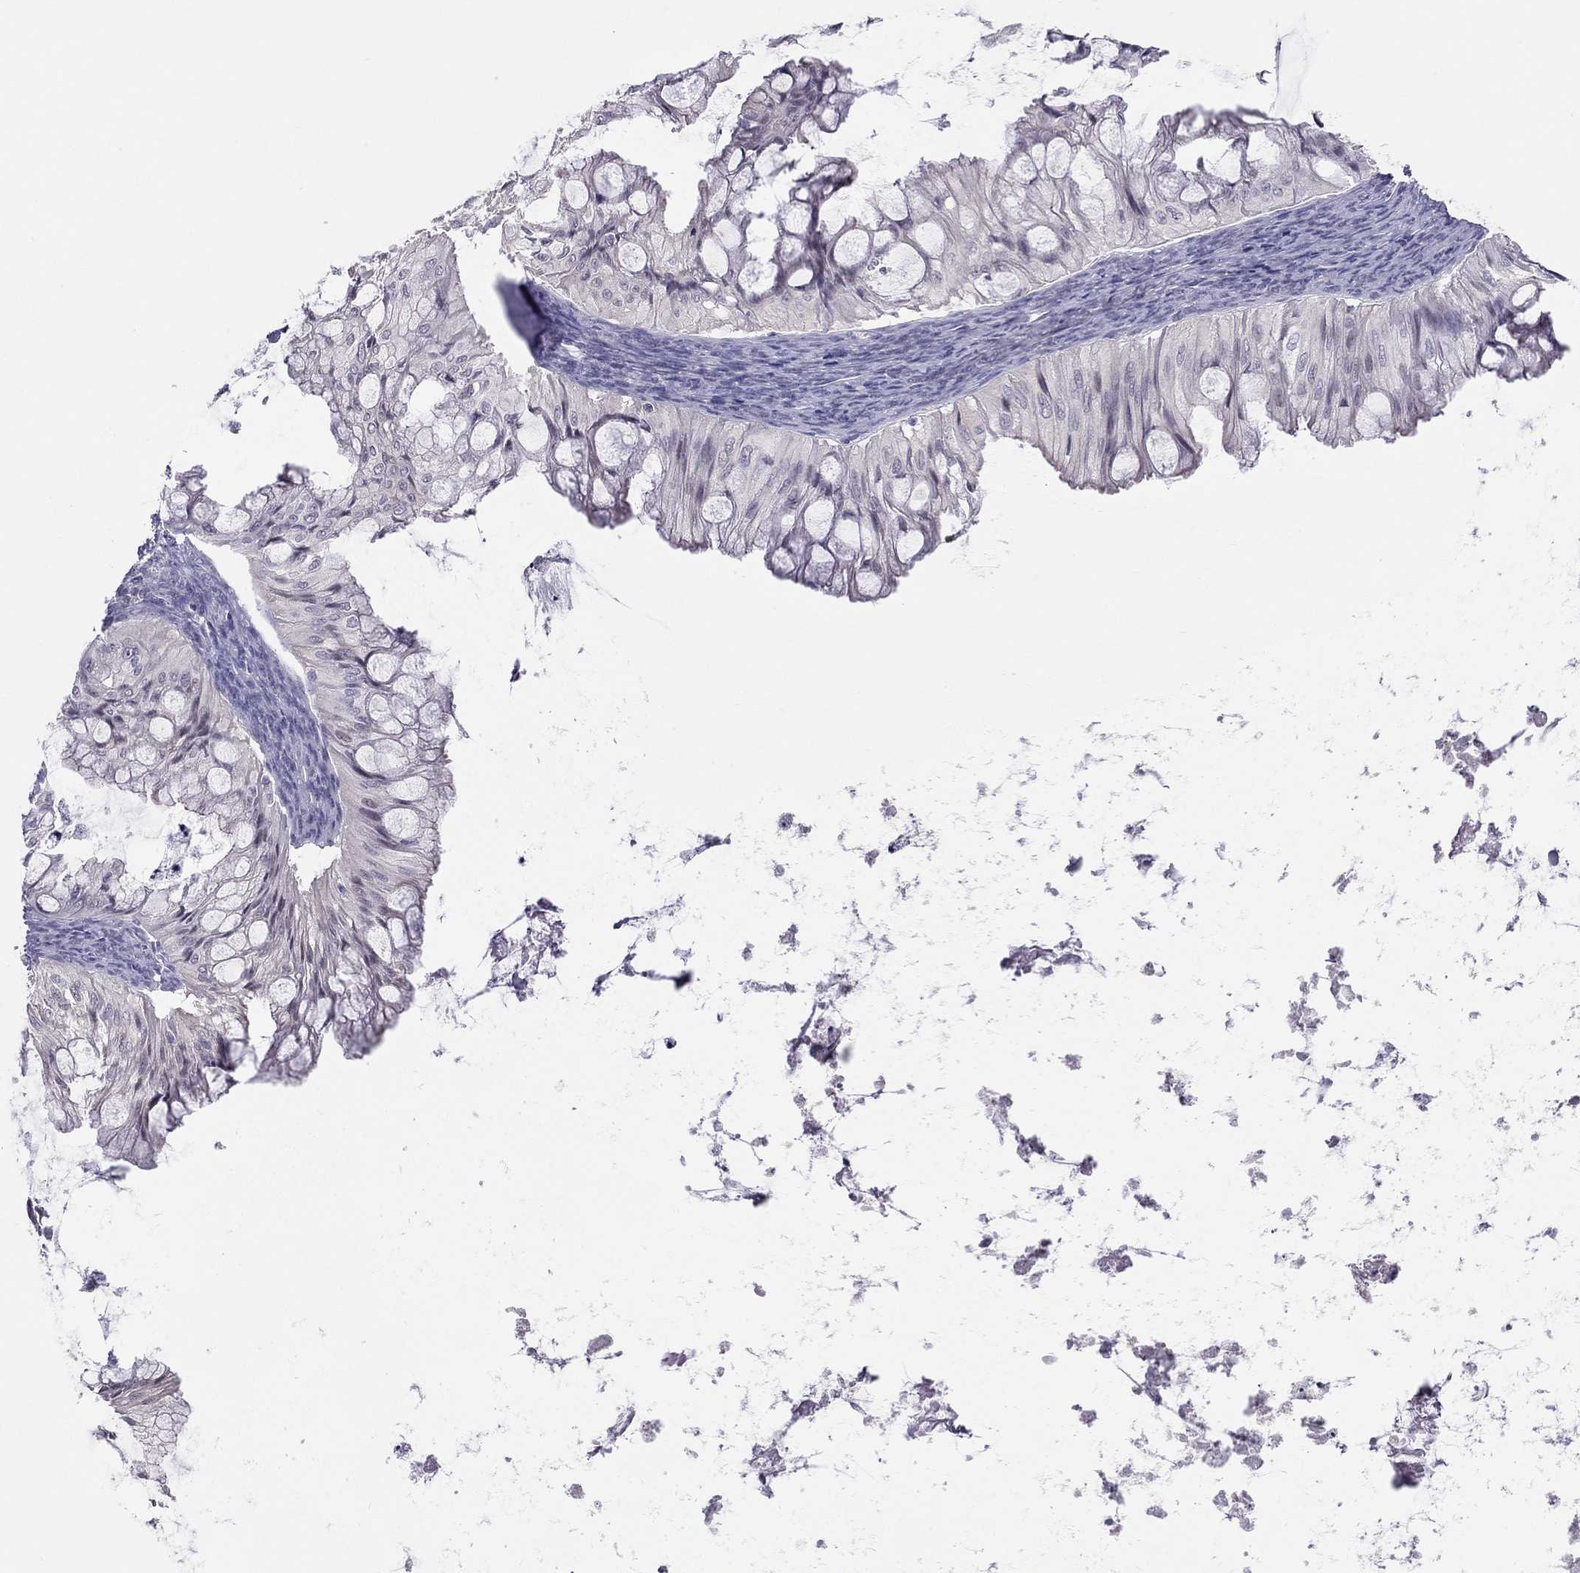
{"staining": {"intensity": "negative", "quantity": "none", "location": "none"}, "tissue": "ovarian cancer", "cell_type": "Tumor cells", "image_type": "cancer", "snomed": [{"axis": "morphology", "description": "Cystadenocarcinoma, mucinous, NOS"}, {"axis": "topography", "description": "Ovary"}], "caption": "Protein analysis of ovarian cancer reveals no significant positivity in tumor cells. Brightfield microscopy of immunohistochemistry stained with DAB (brown) and hematoxylin (blue), captured at high magnification.", "gene": "HSF2BP", "patient": {"sex": "female", "age": 57}}